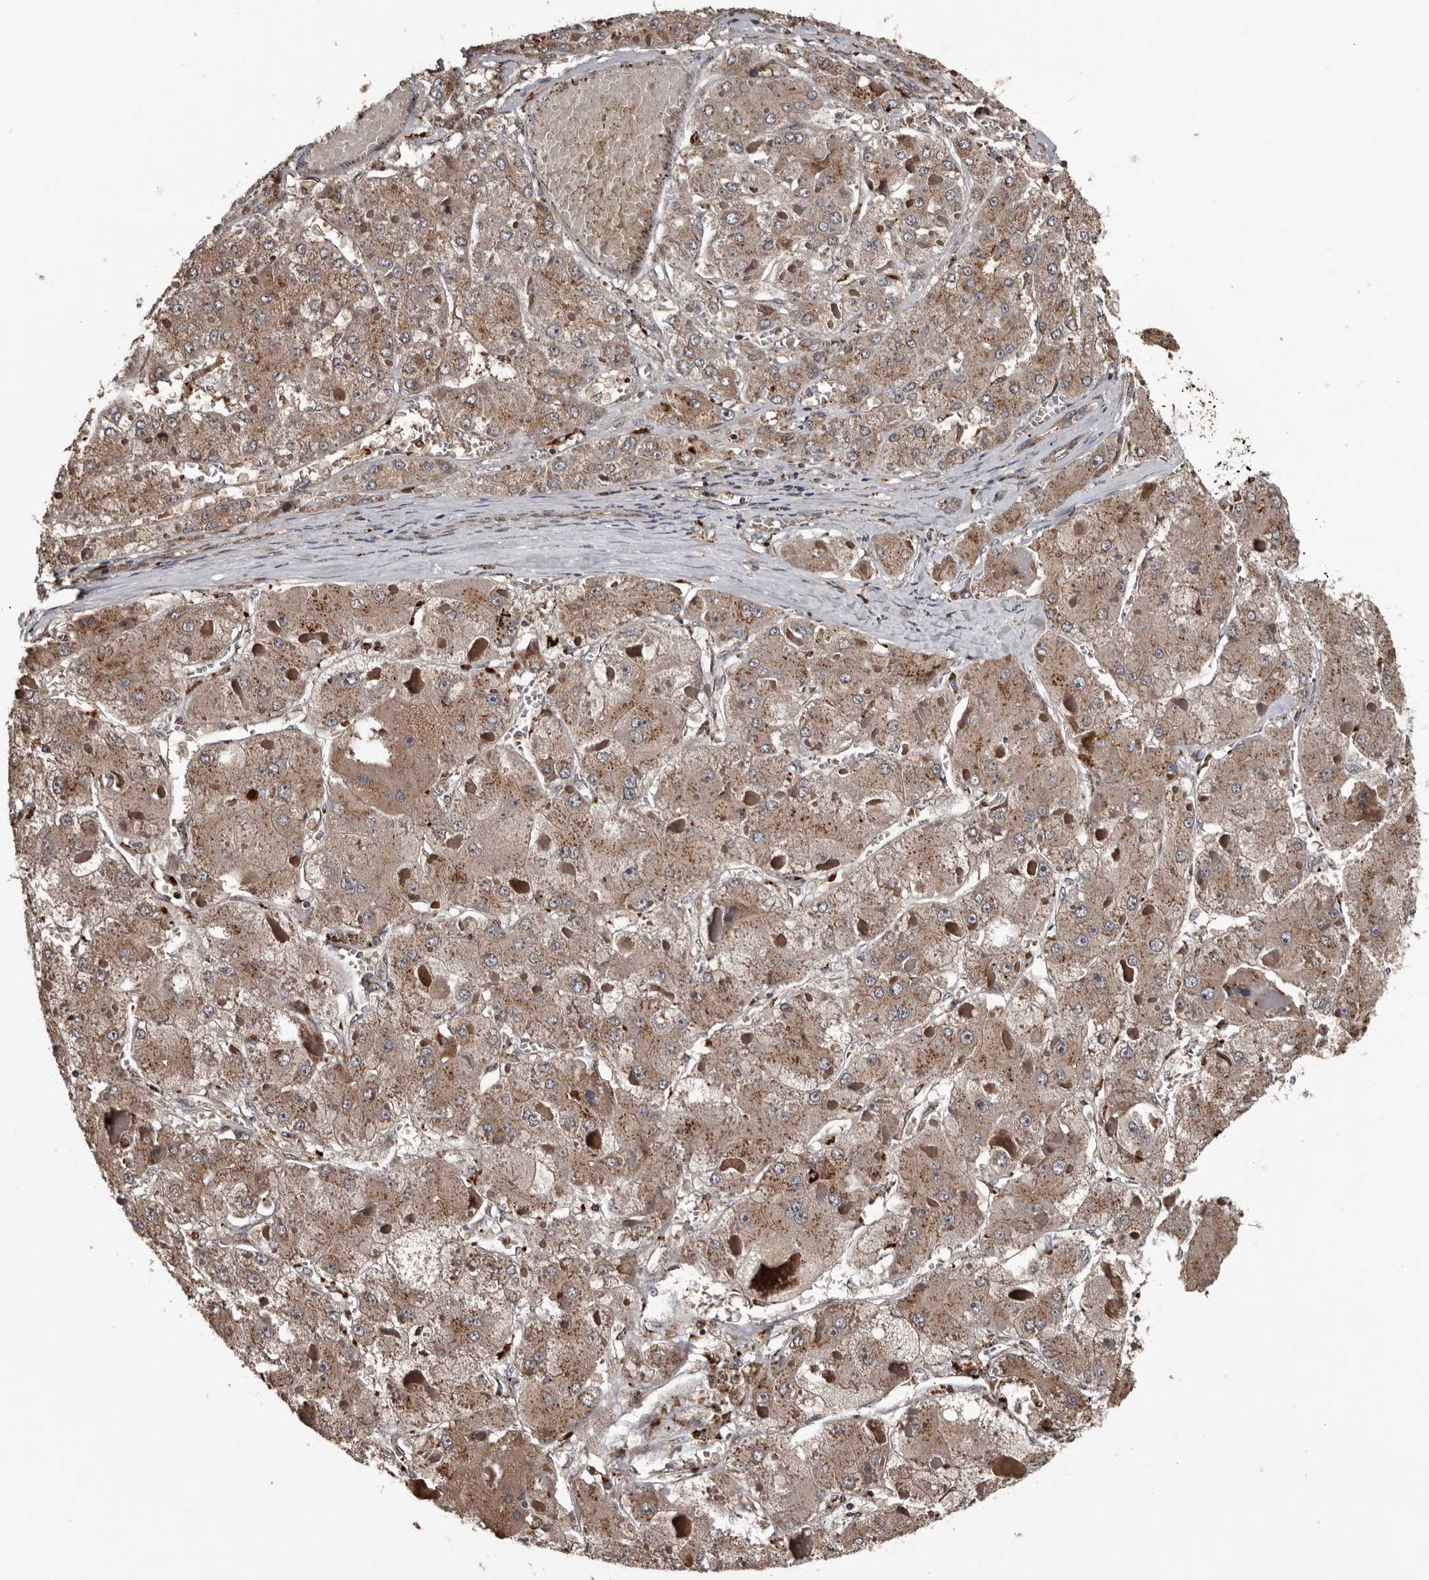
{"staining": {"intensity": "weak", "quantity": ">75%", "location": "cytoplasmic/membranous"}, "tissue": "liver cancer", "cell_type": "Tumor cells", "image_type": "cancer", "snomed": [{"axis": "morphology", "description": "Carcinoma, Hepatocellular, NOS"}, {"axis": "topography", "description": "Liver"}], "caption": "Liver cancer (hepatocellular carcinoma) stained for a protein (brown) exhibits weak cytoplasmic/membranous positive positivity in approximately >75% of tumor cells.", "gene": "SERTAD4", "patient": {"sex": "female", "age": 73}}